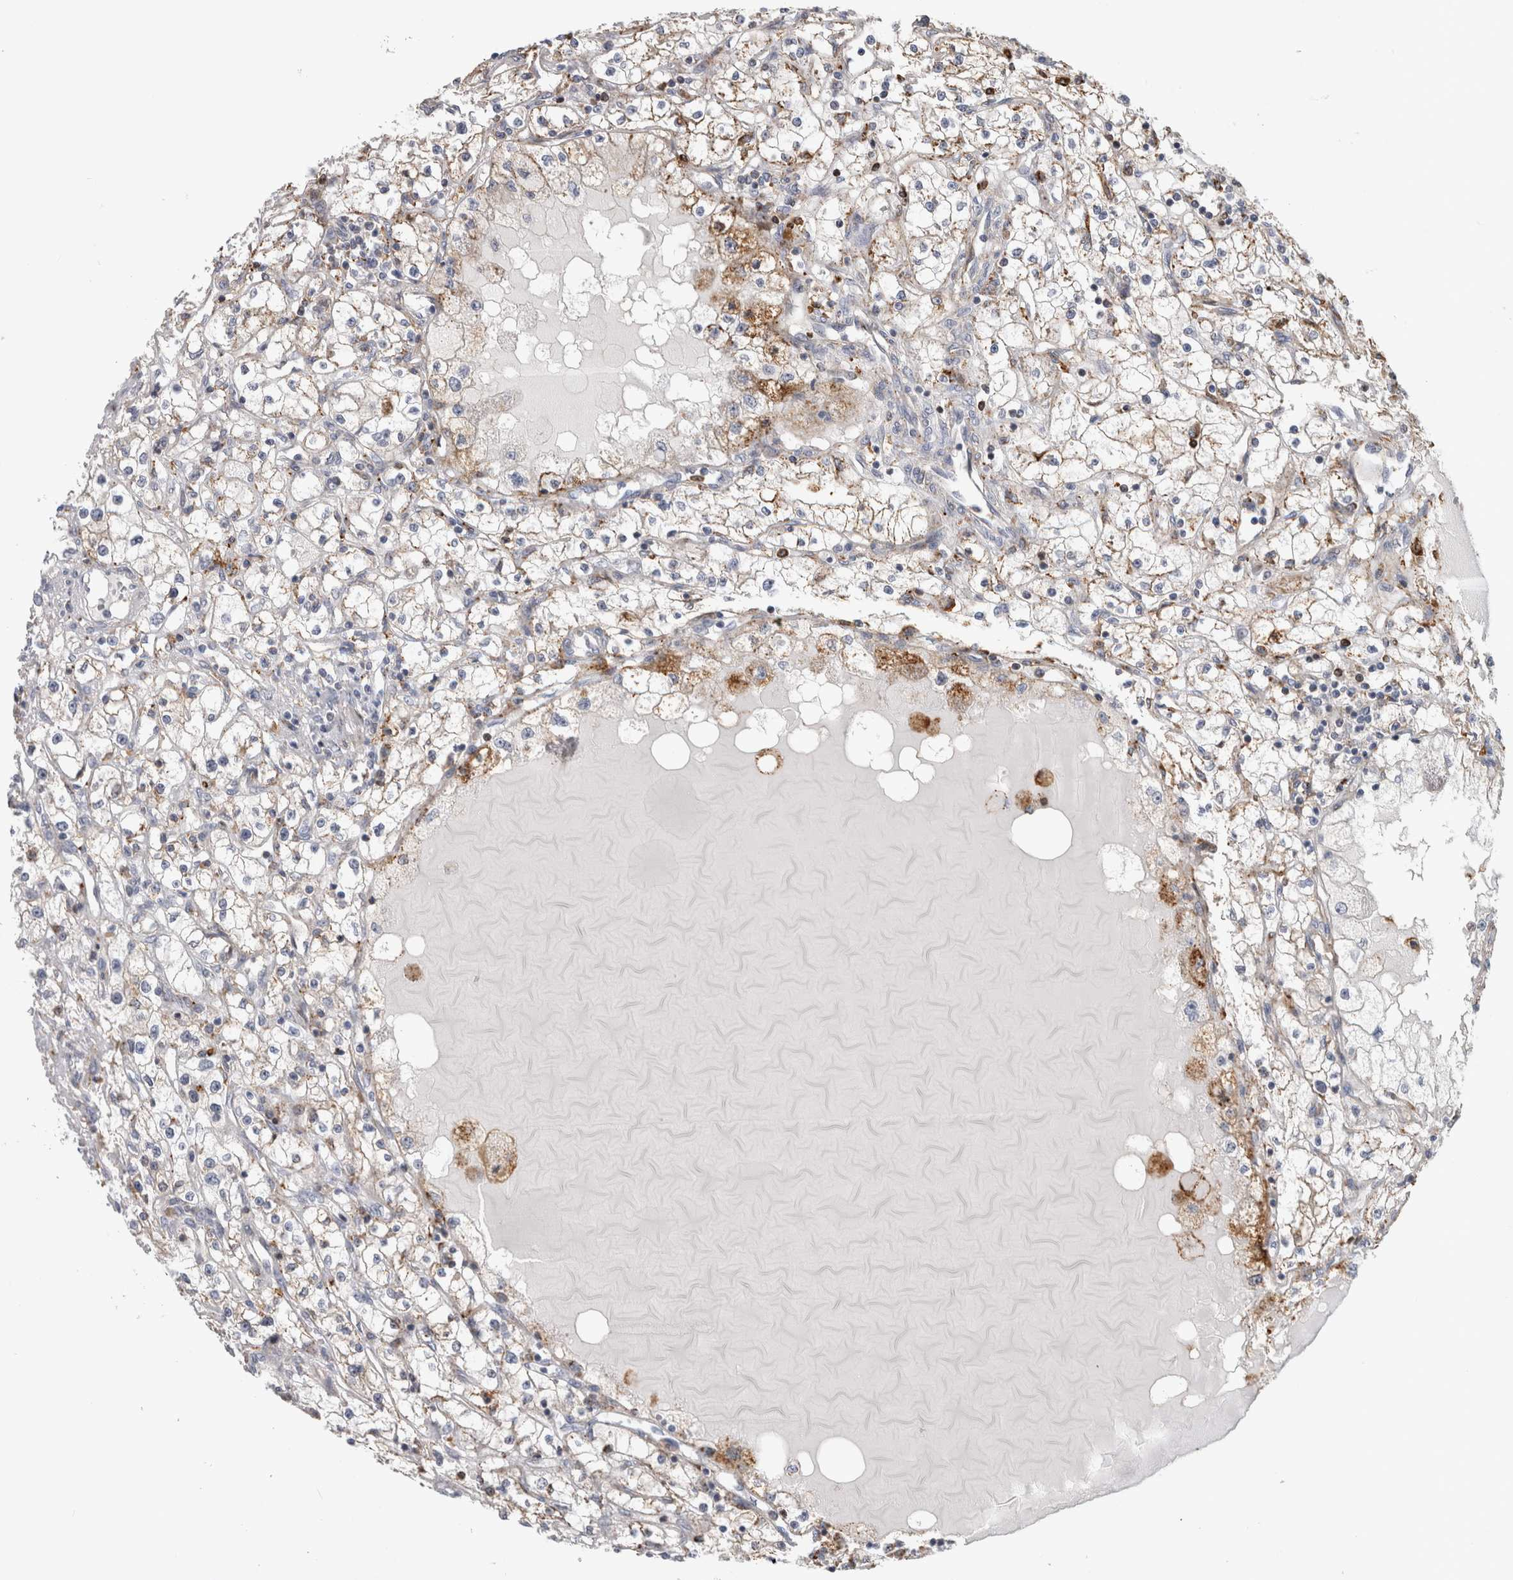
{"staining": {"intensity": "negative", "quantity": "none", "location": "none"}, "tissue": "renal cancer", "cell_type": "Tumor cells", "image_type": "cancer", "snomed": [{"axis": "morphology", "description": "Adenocarcinoma, NOS"}, {"axis": "topography", "description": "Kidney"}], "caption": "A high-resolution image shows IHC staining of adenocarcinoma (renal), which displays no significant staining in tumor cells.", "gene": "DNAJC24", "patient": {"sex": "male", "age": 56}}